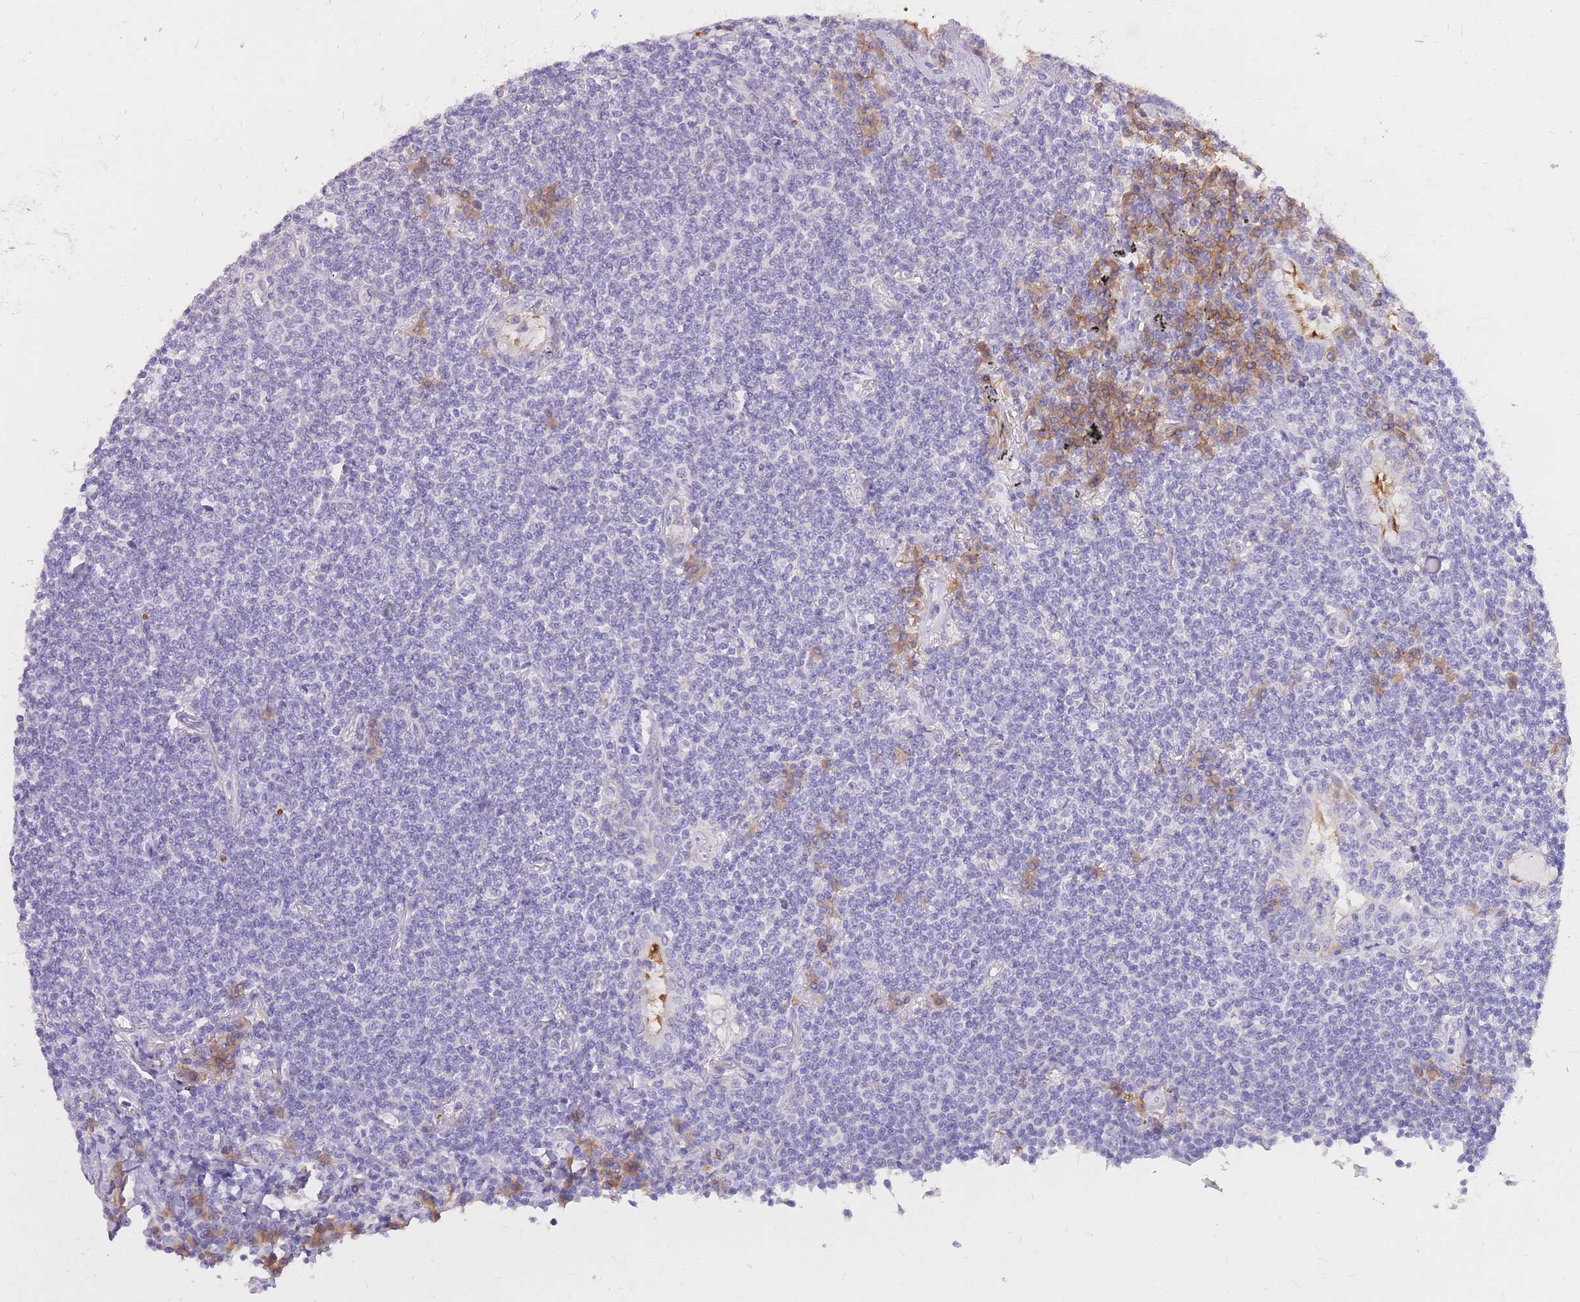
{"staining": {"intensity": "negative", "quantity": "none", "location": "none"}, "tissue": "lymphoma", "cell_type": "Tumor cells", "image_type": "cancer", "snomed": [{"axis": "morphology", "description": "Malignant lymphoma, non-Hodgkin's type, Low grade"}, {"axis": "topography", "description": "Lung"}], "caption": "The immunohistochemistry (IHC) micrograph has no significant positivity in tumor cells of low-grade malignant lymphoma, non-Hodgkin's type tissue.", "gene": "C2orf88", "patient": {"sex": "female", "age": 71}}